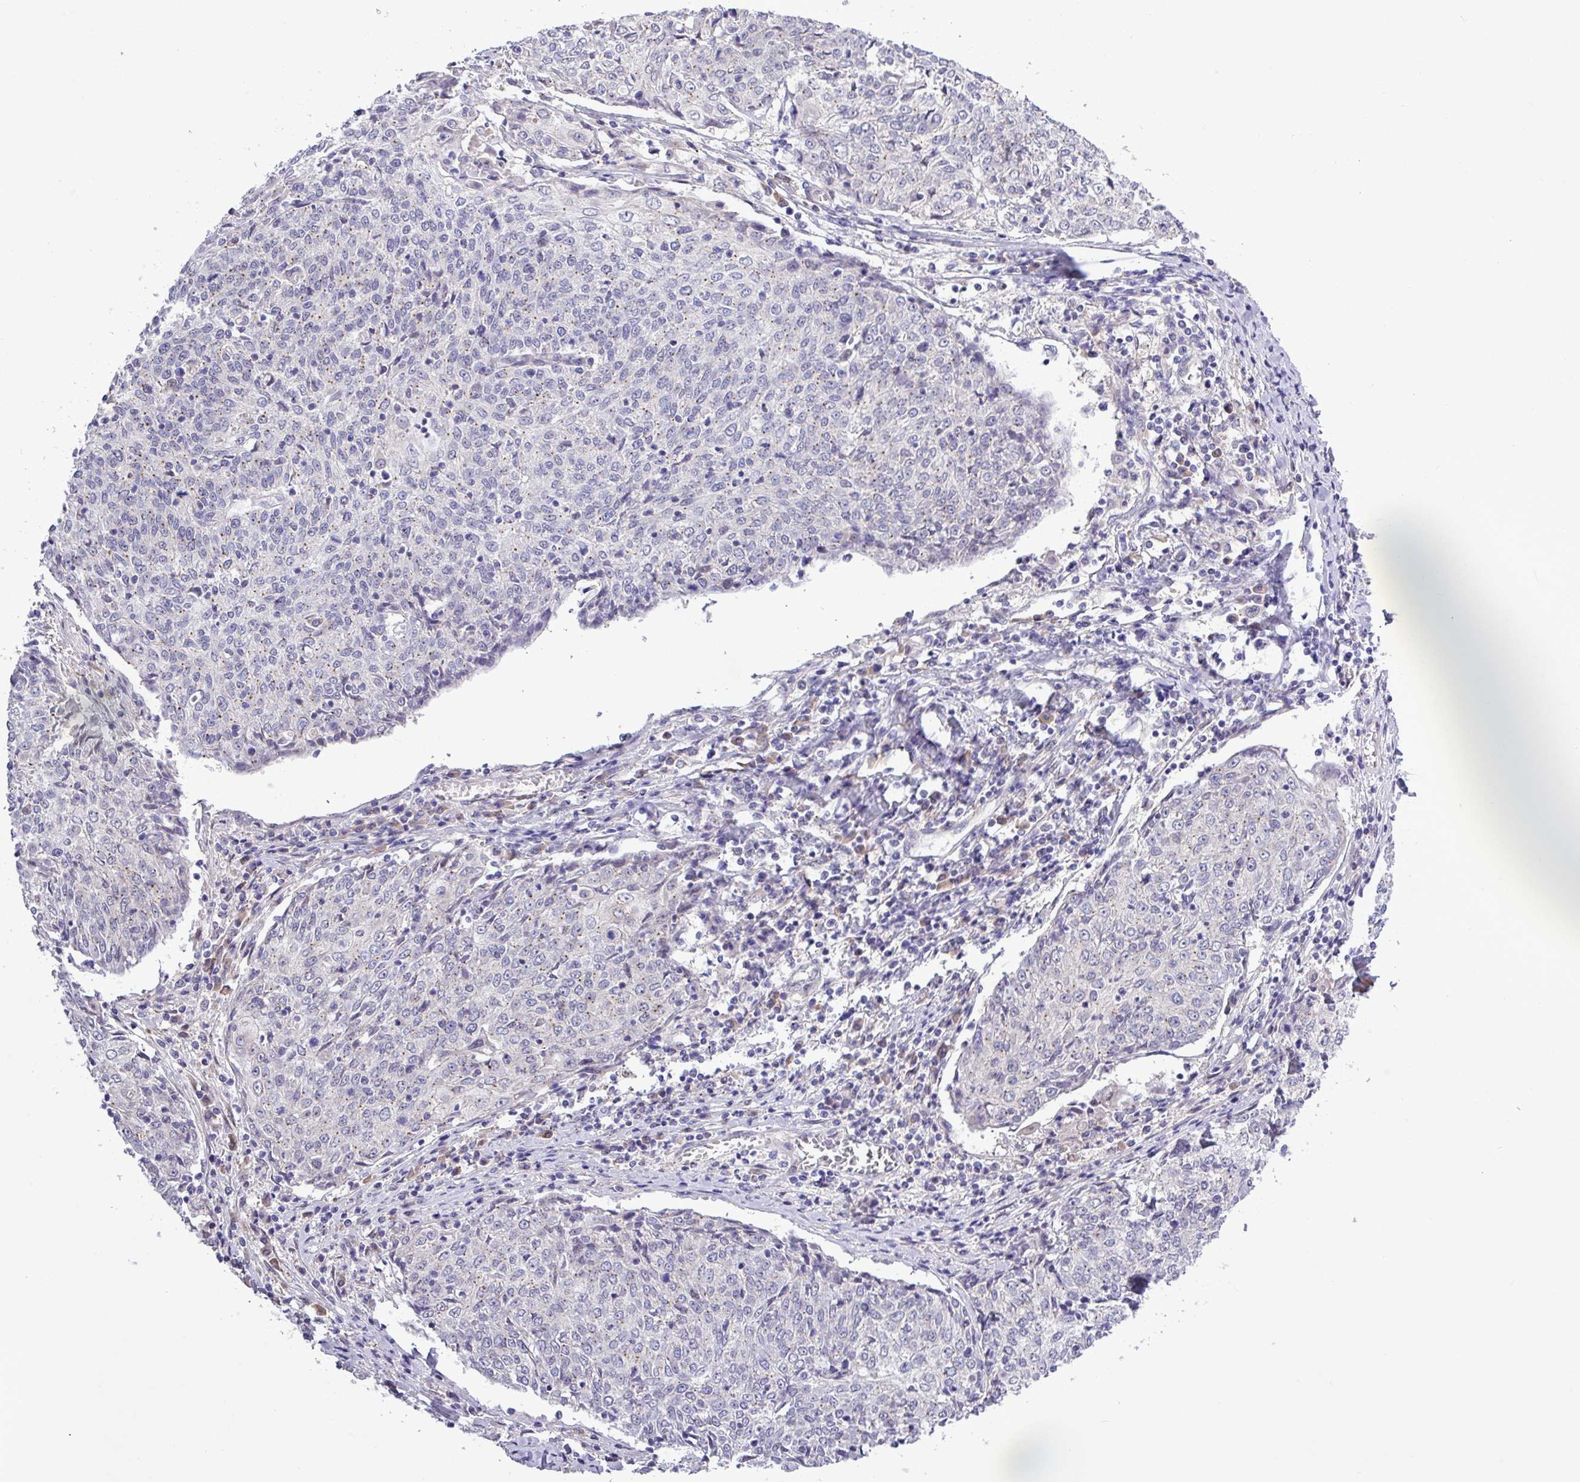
{"staining": {"intensity": "weak", "quantity": "25%-75%", "location": "cytoplasmic/membranous"}, "tissue": "cervical cancer", "cell_type": "Tumor cells", "image_type": "cancer", "snomed": [{"axis": "morphology", "description": "Squamous cell carcinoma, NOS"}, {"axis": "topography", "description": "Cervix"}], "caption": "A high-resolution micrograph shows immunohistochemistry staining of squamous cell carcinoma (cervical), which exhibits weak cytoplasmic/membranous positivity in about 25%-75% of tumor cells.", "gene": "SPINK8", "patient": {"sex": "female", "age": 48}}